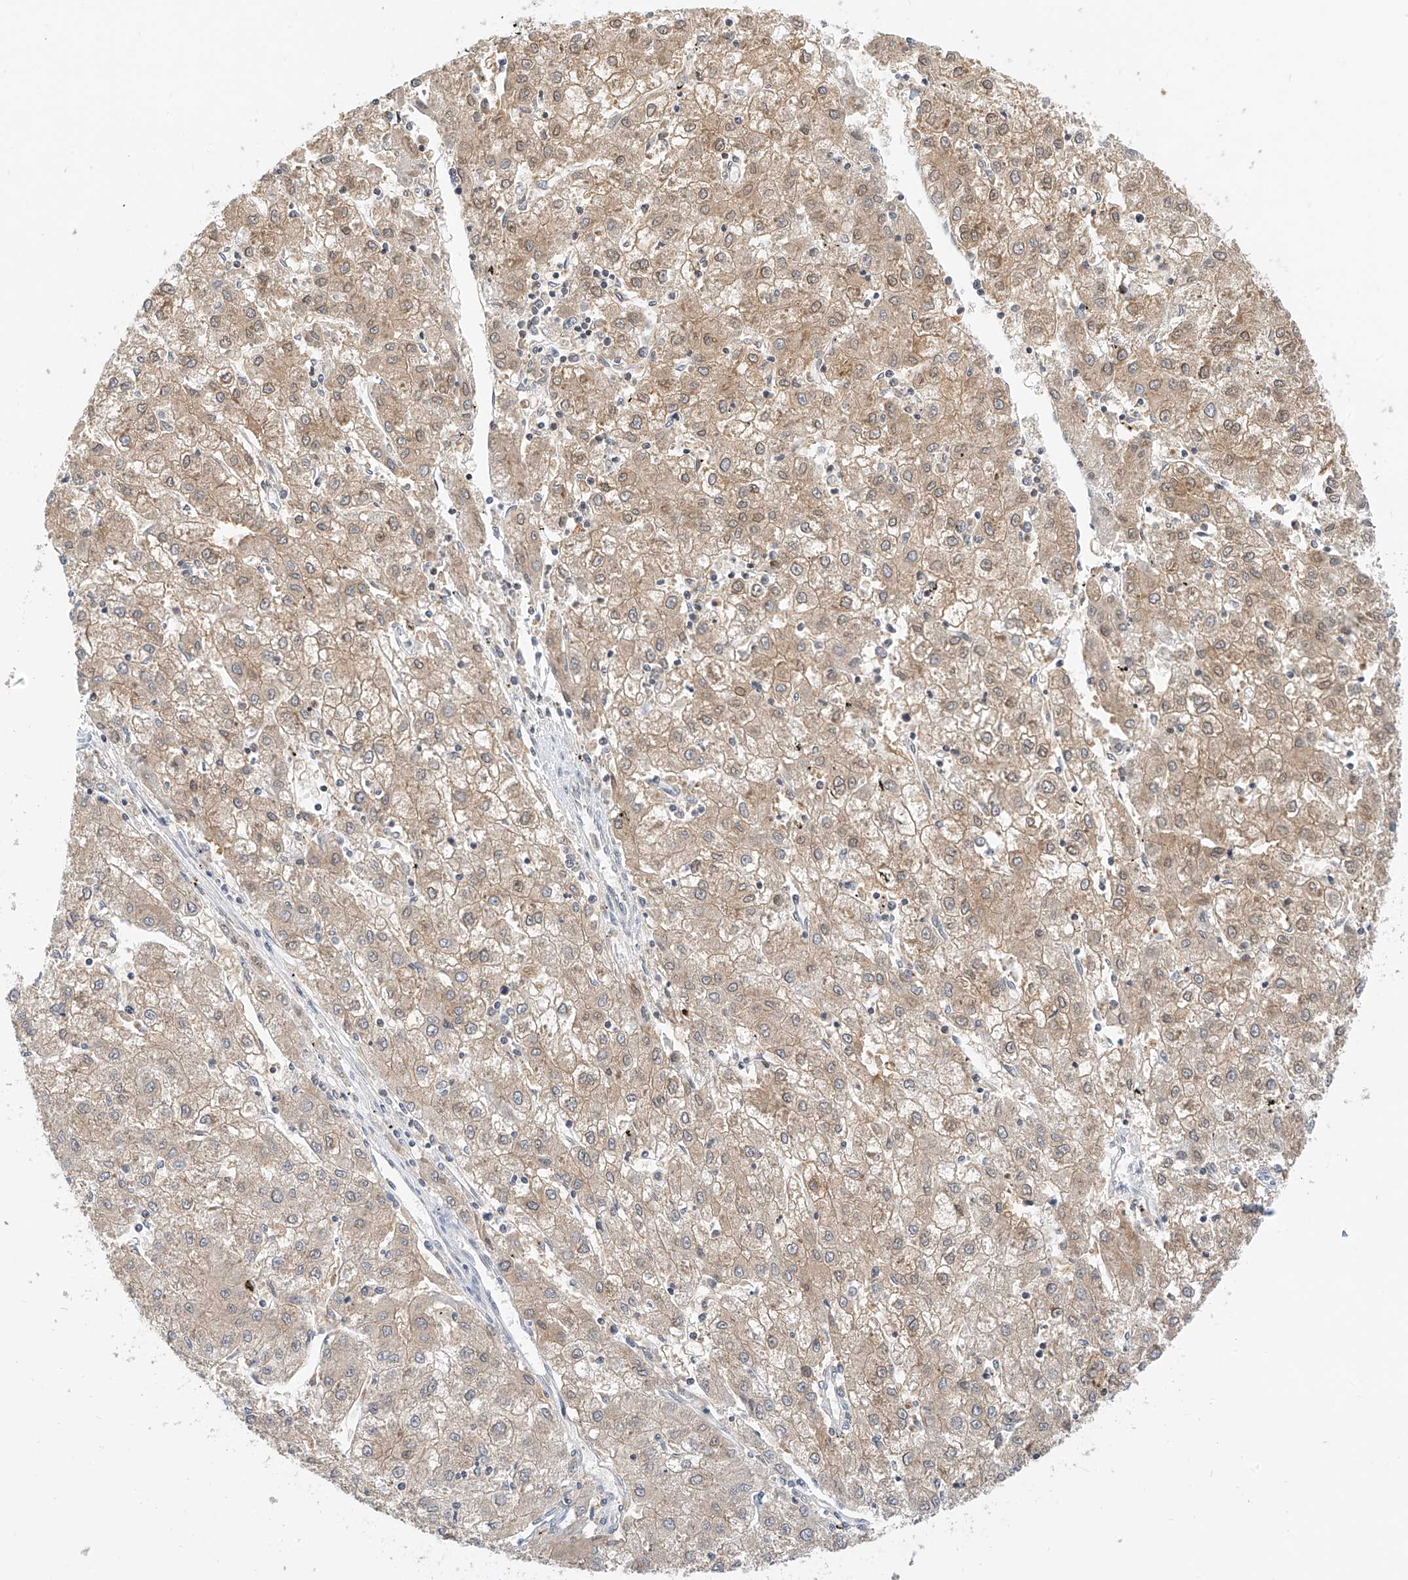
{"staining": {"intensity": "moderate", "quantity": ">75%", "location": "cytoplasmic/membranous"}, "tissue": "liver cancer", "cell_type": "Tumor cells", "image_type": "cancer", "snomed": [{"axis": "morphology", "description": "Carcinoma, Hepatocellular, NOS"}, {"axis": "topography", "description": "Liver"}], "caption": "A micrograph of liver cancer (hepatocellular carcinoma) stained for a protein exhibits moderate cytoplasmic/membranous brown staining in tumor cells. (brown staining indicates protein expression, while blue staining denotes nuclei).", "gene": "PPA2", "patient": {"sex": "male", "age": 72}}